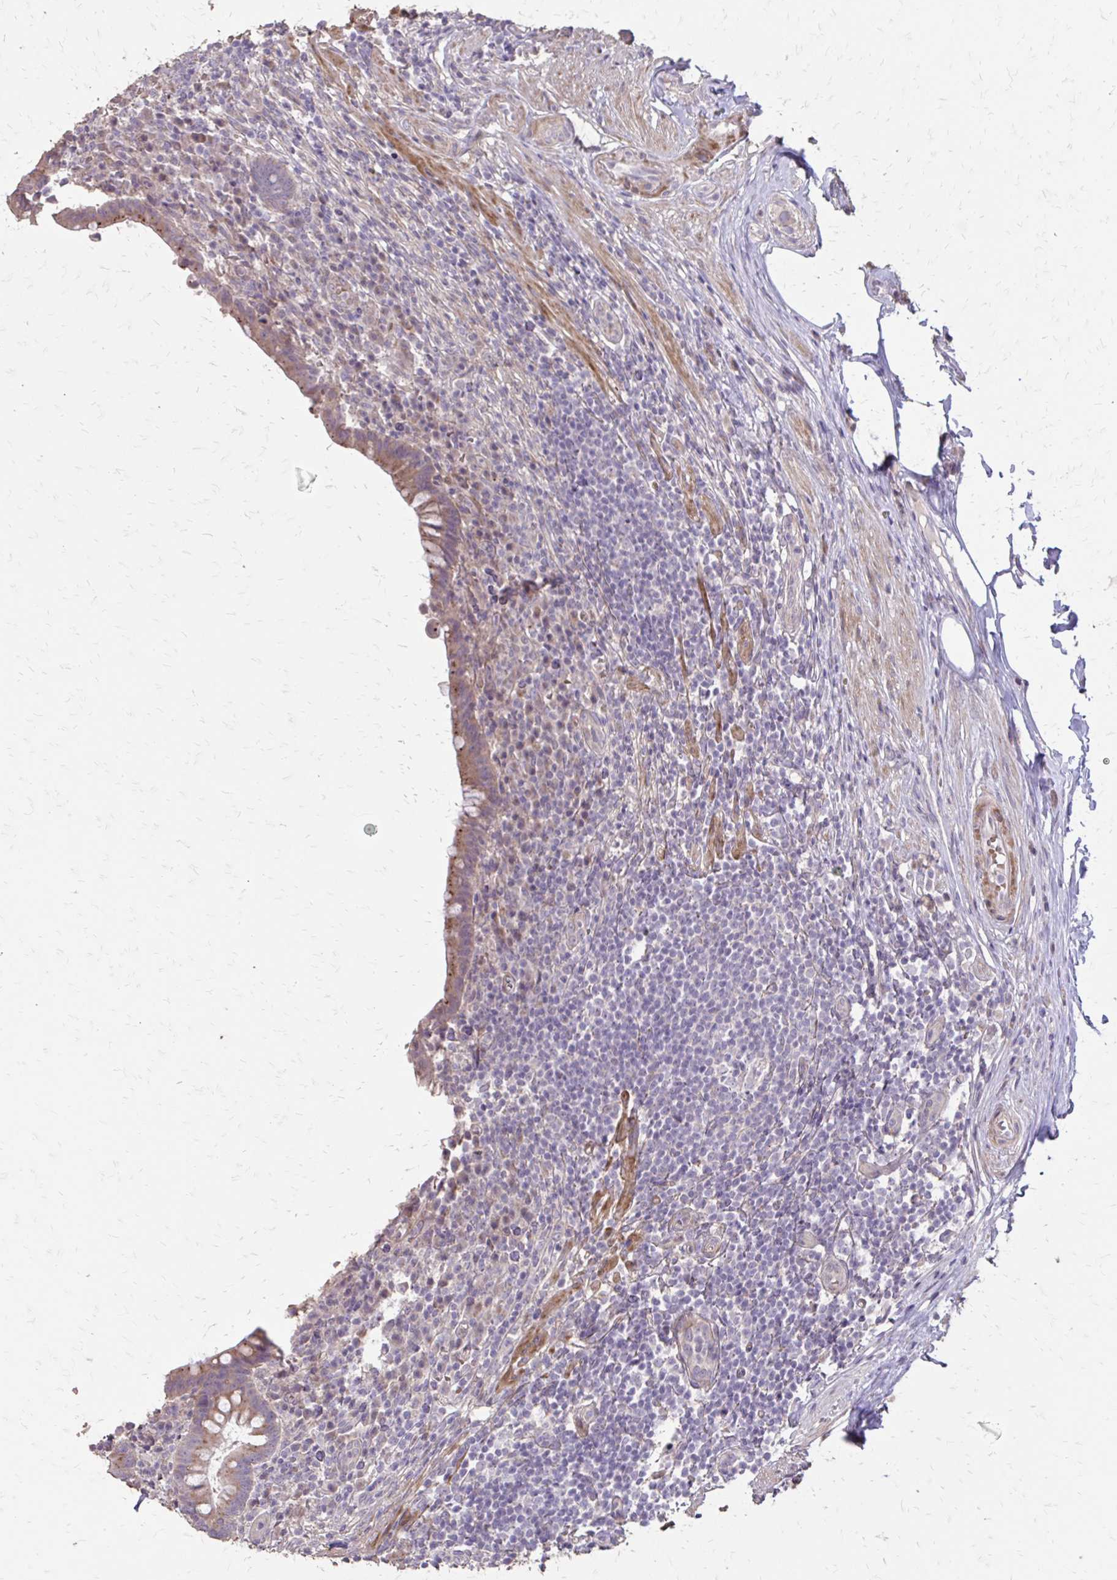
{"staining": {"intensity": "moderate", "quantity": ">75%", "location": "cytoplasmic/membranous"}, "tissue": "appendix", "cell_type": "Glandular cells", "image_type": "normal", "snomed": [{"axis": "morphology", "description": "Normal tissue, NOS"}, {"axis": "topography", "description": "Appendix"}], "caption": "This is an image of IHC staining of normal appendix, which shows moderate staining in the cytoplasmic/membranous of glandular cells.", "gene": "MYORG", "patient": {"sex": "female", "age": 56}}